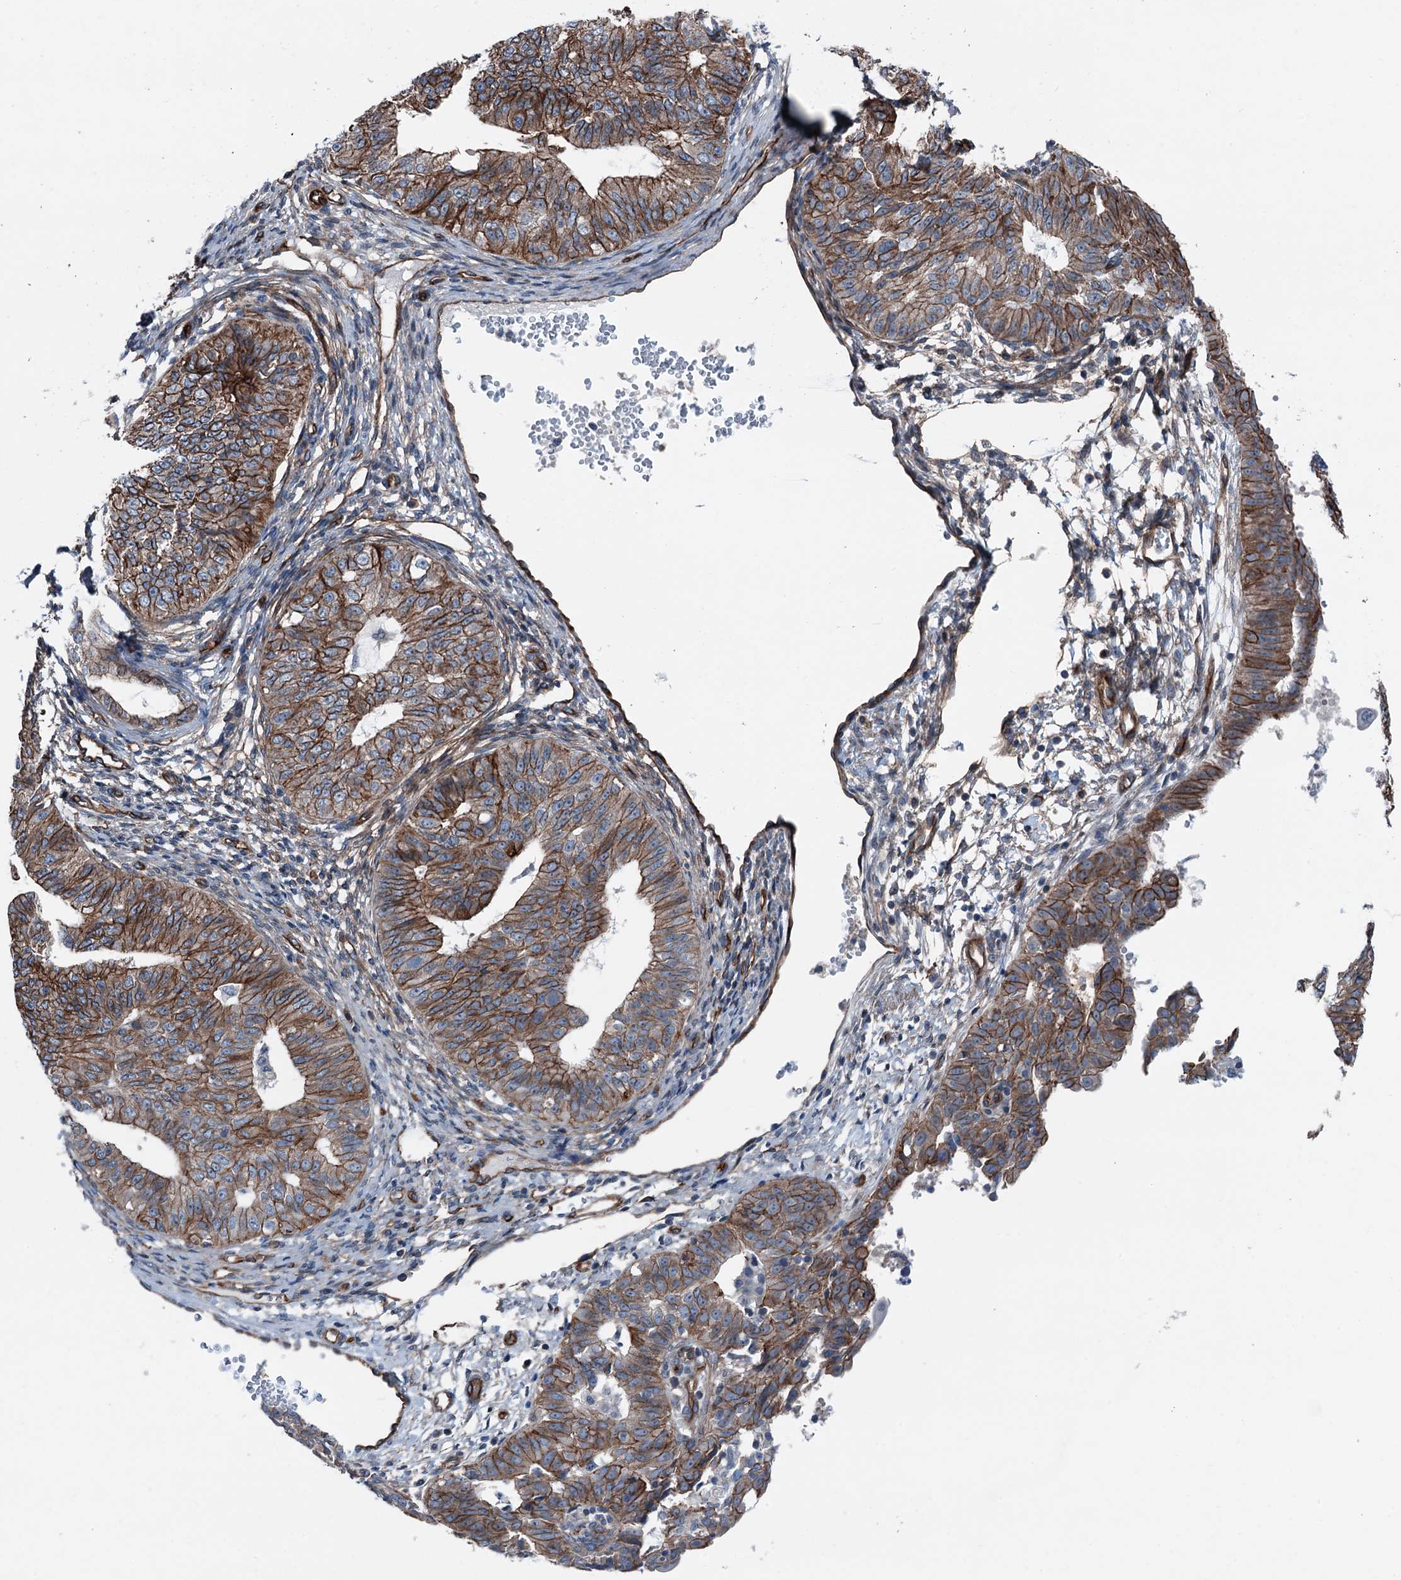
{"staining": {"intensity": "strong", "quantity": ">75%", "location": "cytoplasmic/membranous"}, "tissue": "endometrial cancer", "cell_type": "Tumor cells", "image_type": "cancer", "snomed": [{"axis": "morphology", "description": "Adenocarcinoma, NOS"}, {"axis": "topography", "description": "Endometrium"}], "caption": "A photomicrograph of endometrial cancer stained for a protein reveals strong cytoplasmic/membranous brown staining in tumor cells.", "gene": "NMRAL1", "patient": {"sex": "female", "age": 32}}